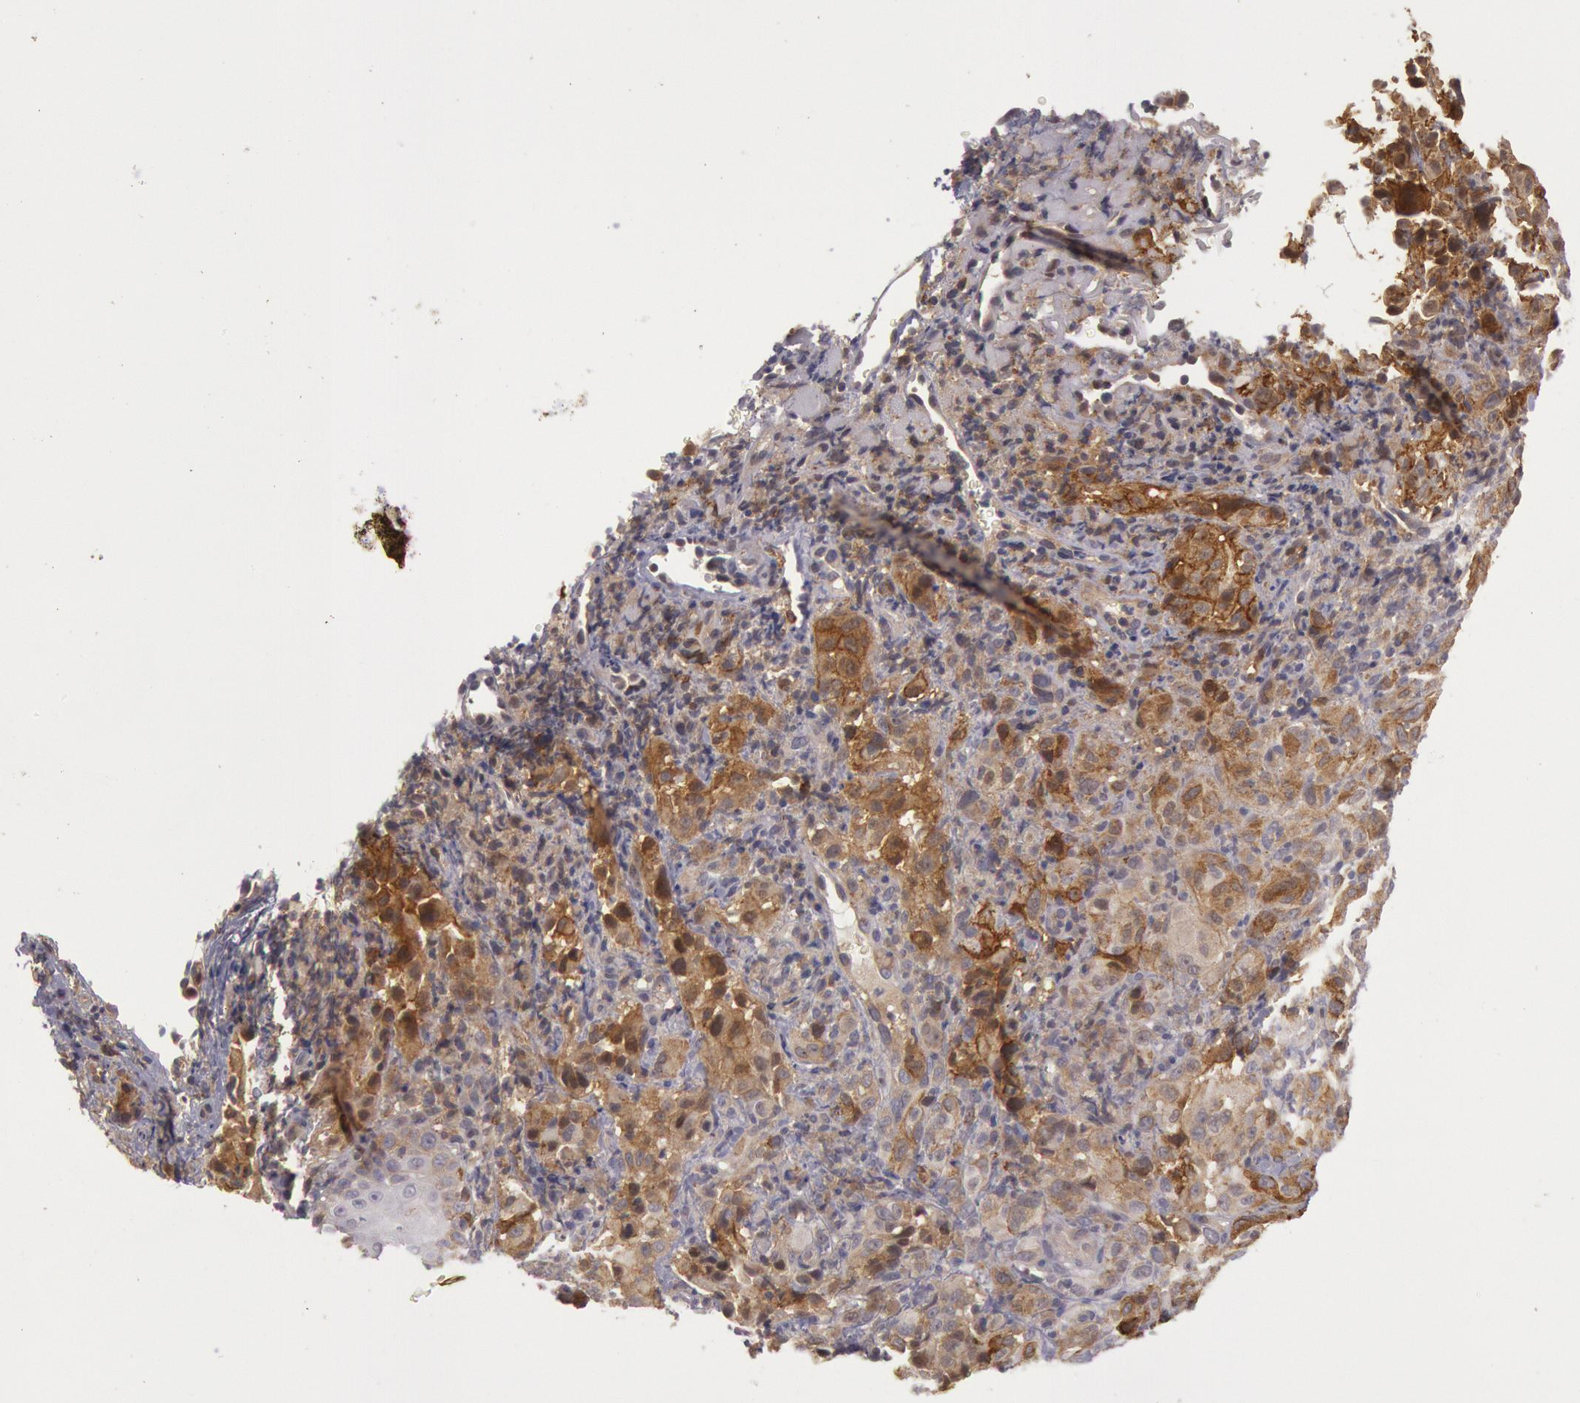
{"staining": {"intensity": "moderate", "quantity": ">75%", "location": "cytoplasmic/membranous"}, "tissue": "melanoma", "cell_type": "Tumor cells", "image_type": "cancer", "snomed": [{"axis": "morphology", "description": "Malignant melanoma, NOS"}, {"axis": "topography", "description": "Skin"}], "caption": "Immunohistochemistry (DAB) staining of melanoma shows moderate cytoplasmic/membranous protein staining in approximately >75% of tumor cells.", "gene": "TRIB2", "patient": {"sex": "male", "age": 75}}